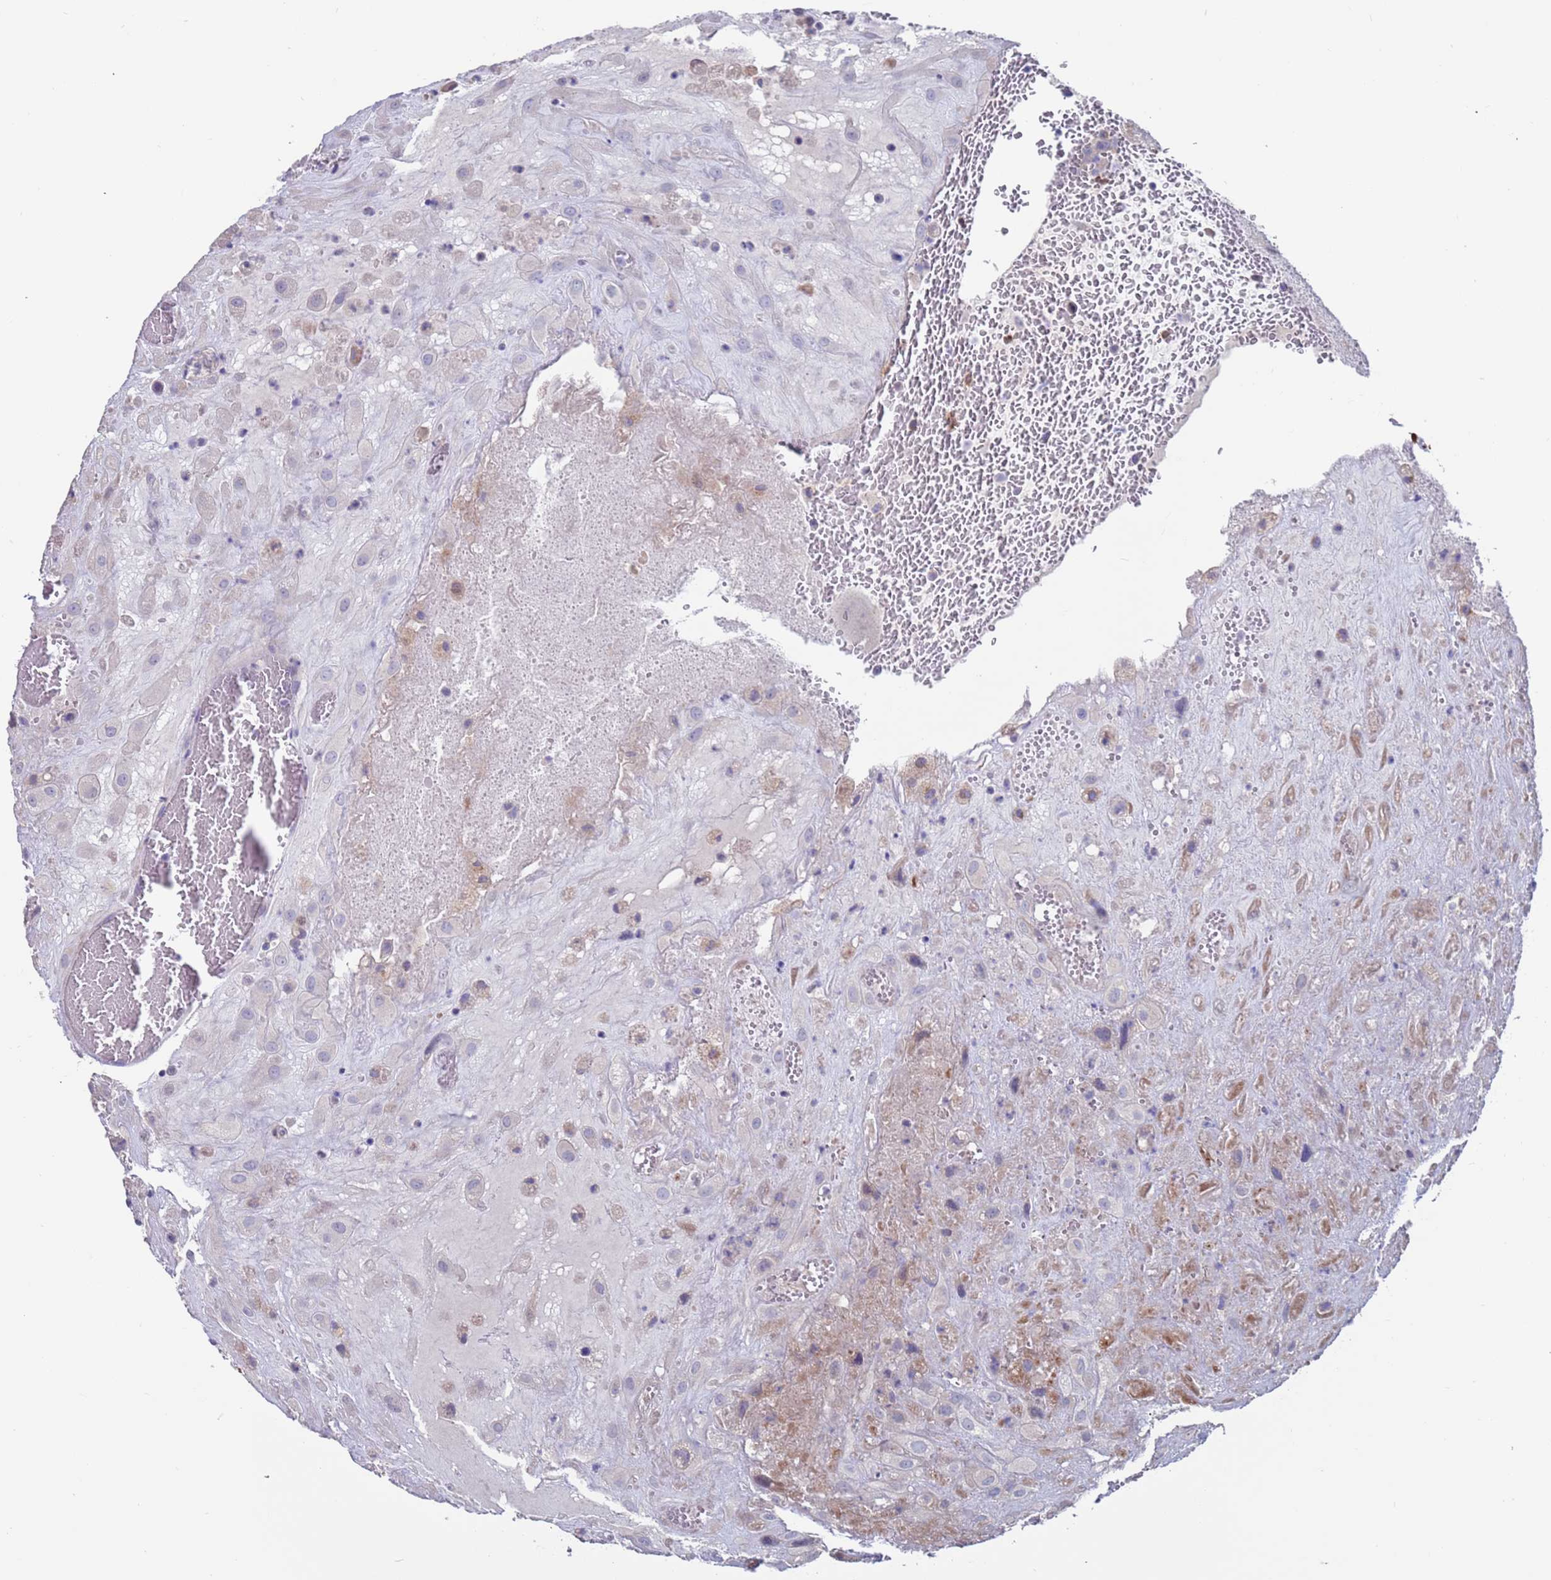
{"staining": {"intensity": "negative", "quantity": "none", "location": "none"}, "tissue": "placenta", "cell_type": "Decidual cells", "image_type": "normal", "snomed": [{"axis": "morphology", "description": "Normal tissue, NOS"}, {"axis": "topography", "description": "Placenta"}], "caption": "A photomicrograph of human placenta is negative for staining in decidual cells.", "gene": "GREB1L", "patient": {"sex": "female", "age": 35}}